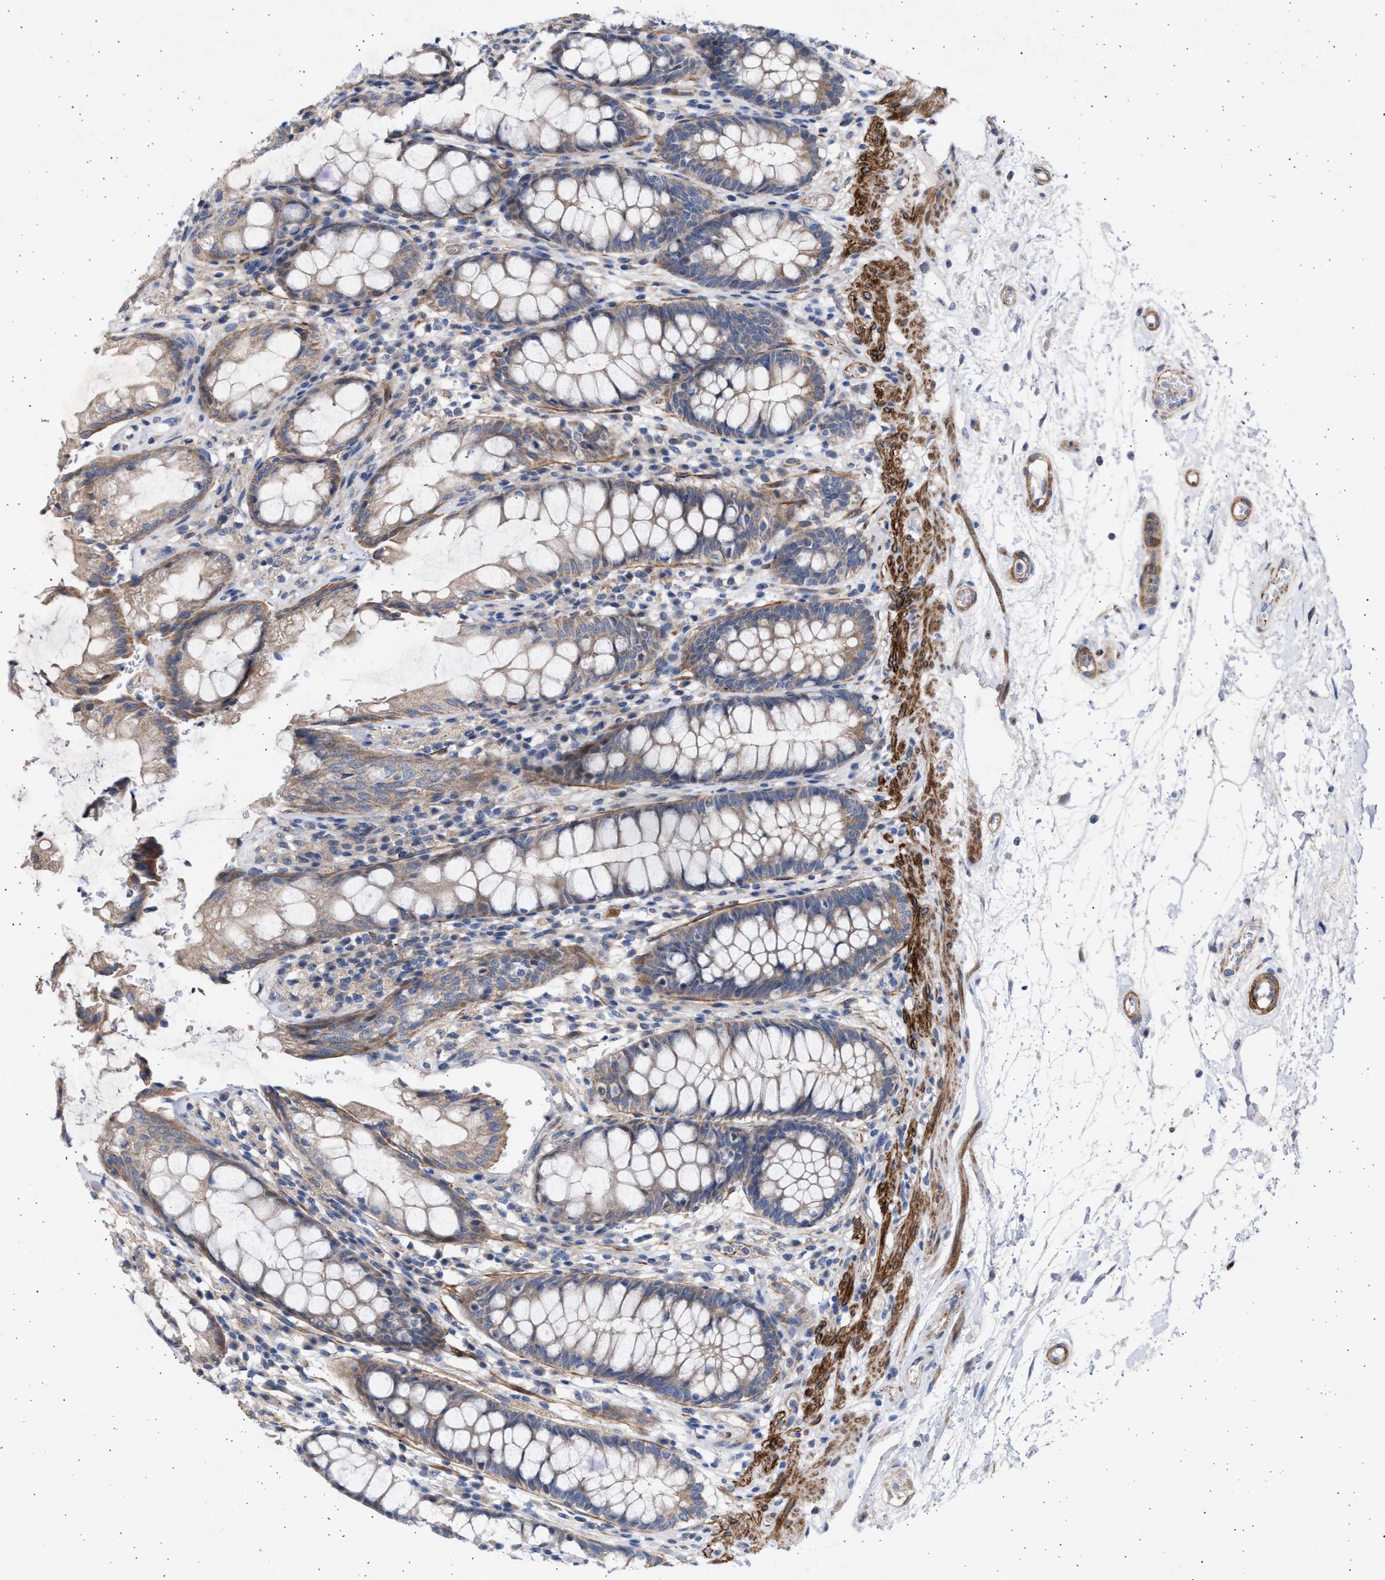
{"staining": {"intensity": "moderate", "quantity": ">75%", "location": "cytoplasmic/membranous"}, "tissue": "rectum", "cell_type": "Glandular cells", "image_type": "normal", "snomed": [{"axis": "morphology", "description": "Normal tissue, NOS"}, {"axis": "topography", "description": "Rectum"}], "caption": "Immunohistochemical staining of benign rectum exhibits moderate cytoplasmic/membranous protein expression in approximately >75% of glandular cells.", "gene": "NBR1", "patient": {"sex": "male", "age": 64}}